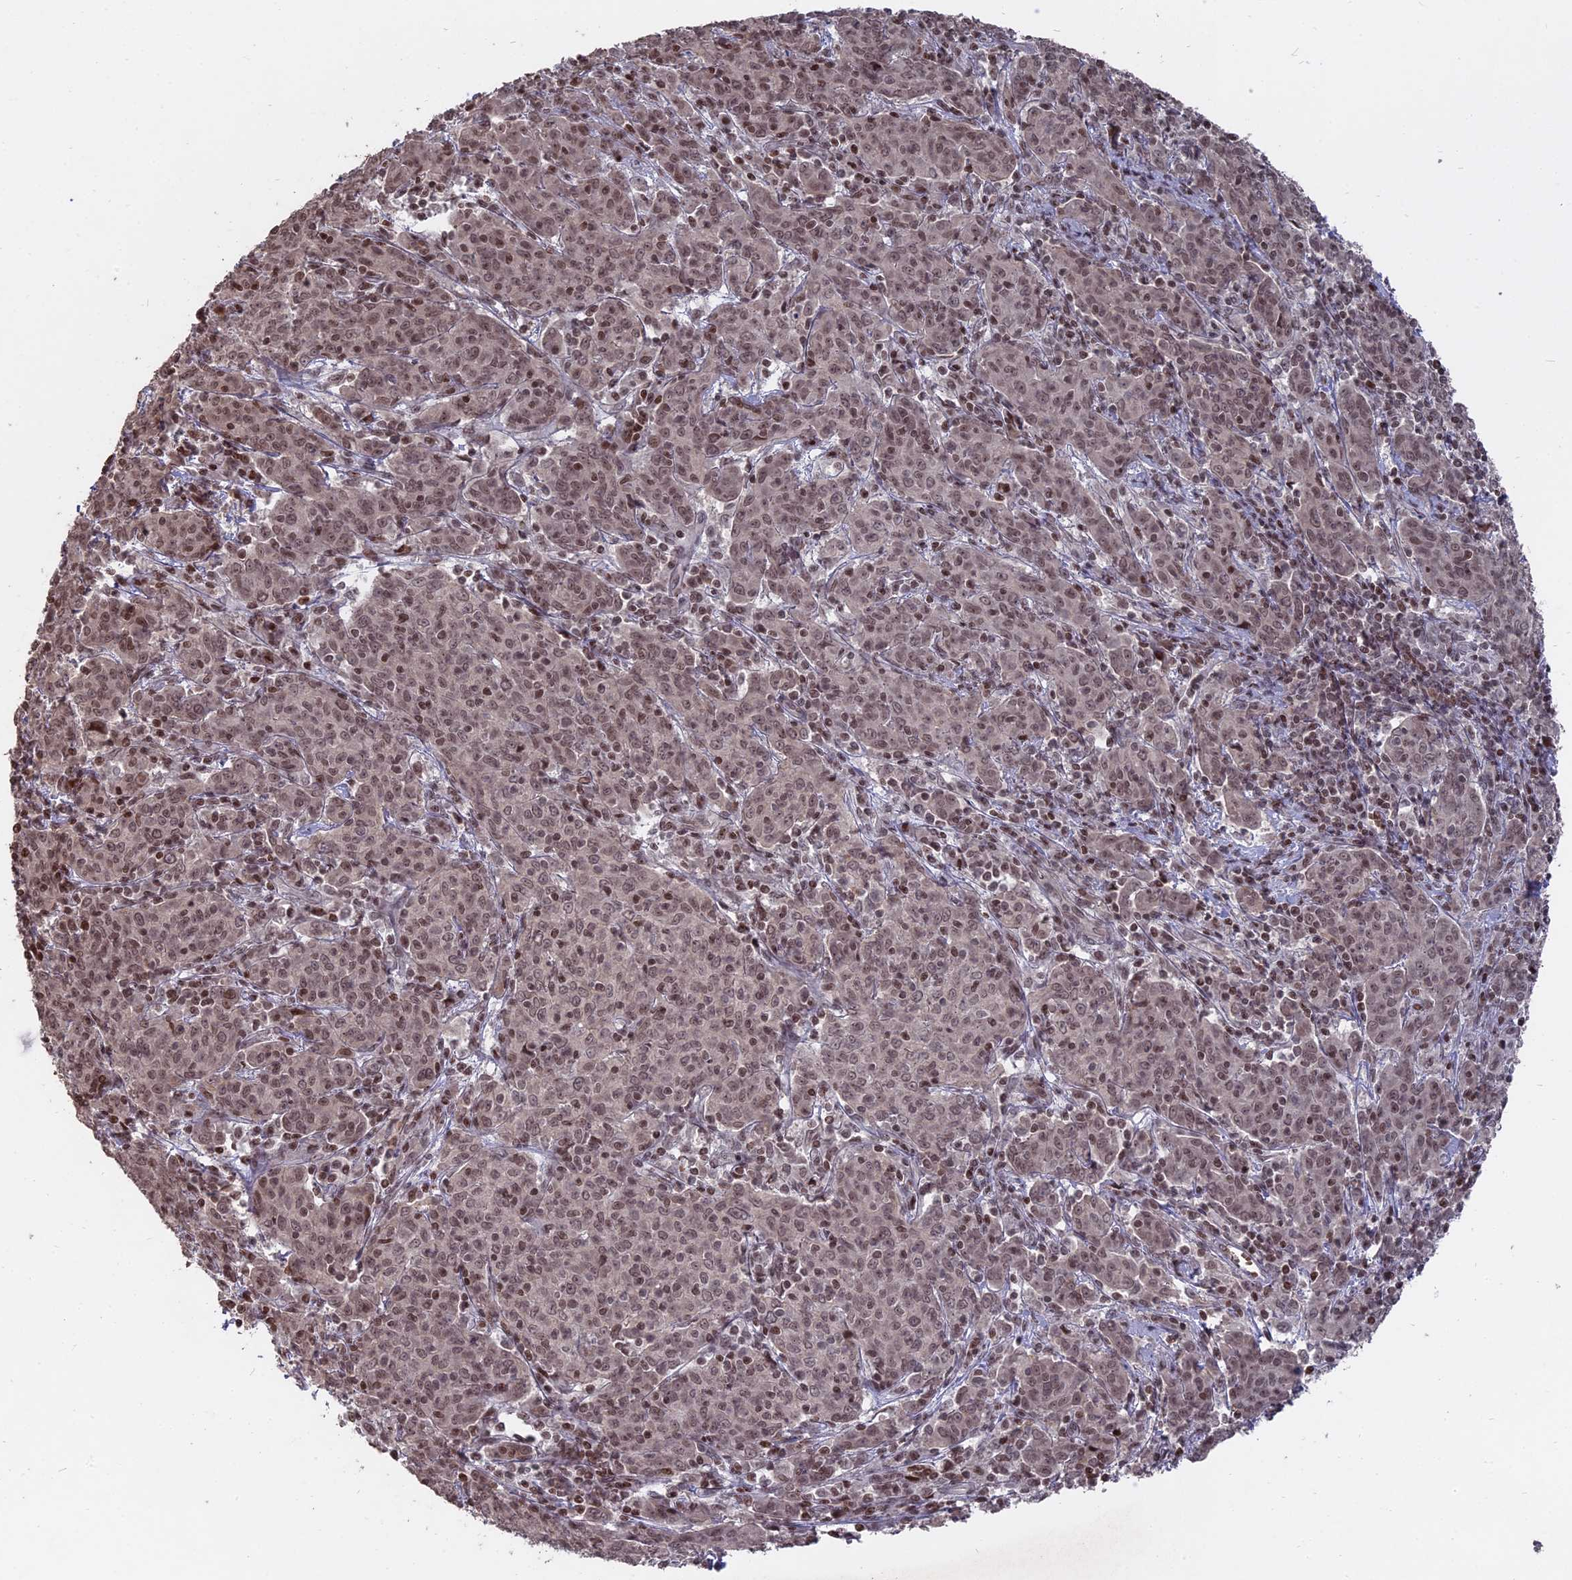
{"staining": {"intensity": "moderate", "quantity": ">75%", "location": "nuclear"}, "tissue": "cervical cancer", "cell_type": "Tumor cells", "image_type": "cancer", "snomed": [{"axis": "morphology", "description": "Squamous cell carcinoma, NOS"}, {"axis": "topography", "description": "Cervix"}], "caption": "Immunohistochemical staining of human cervical squamous cell carcinoma exhibits medium levels of moderate nuclear protein positivity in about >75% of tumor cells. (IHC, brightfield microscopy, high magnification).", "gene": "NR1H3", "patient": {"sex": "female", "age": 67}}